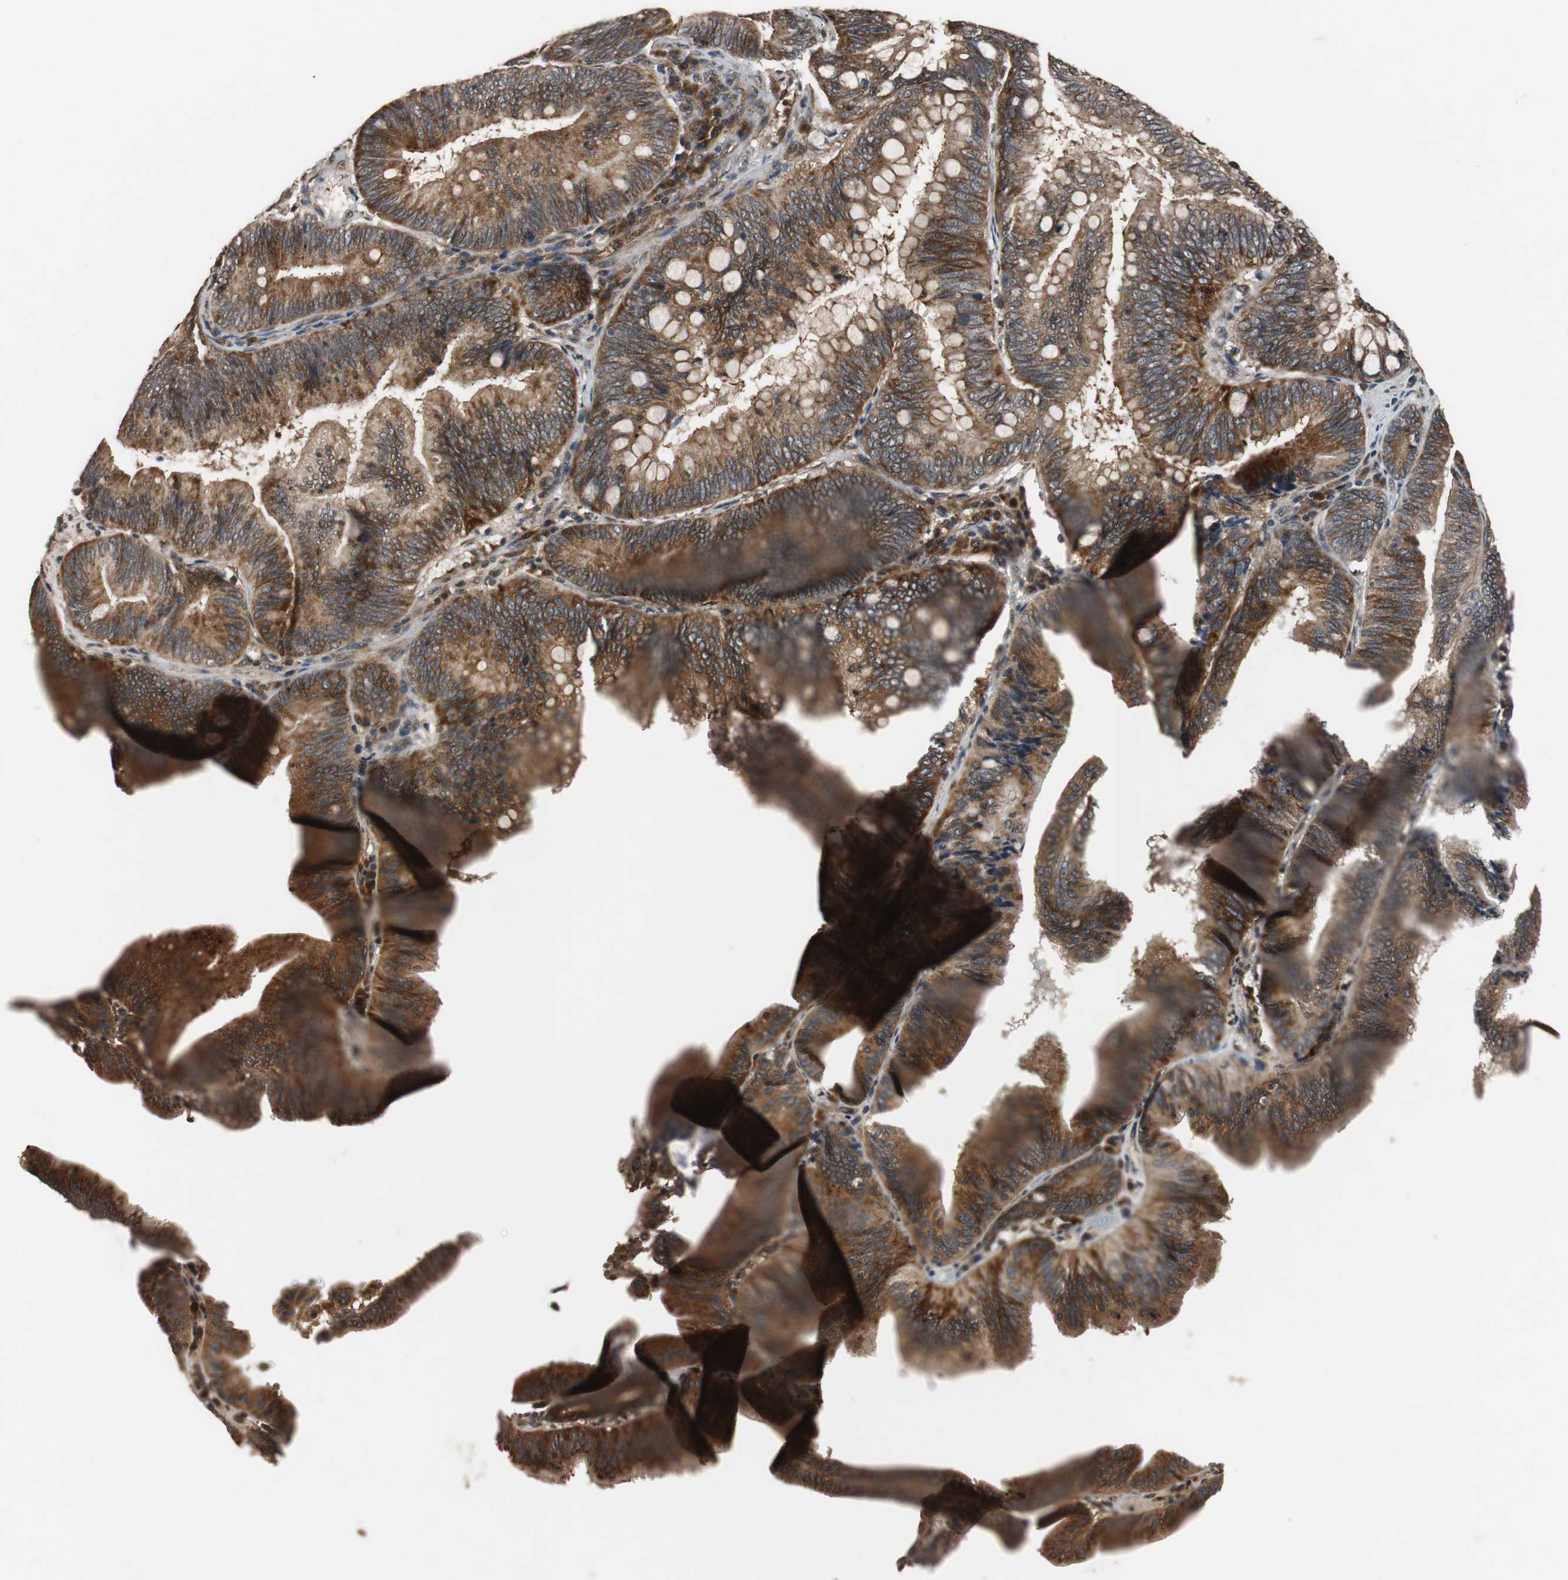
{"staining": {"intensity": "strong", "quantity": ">75%", "location": "cytoplasmic/membranous"}, "tissue": "pancreatic cancer", "cell_type": "Tumor cells", "image_type": "cancer", "snomed": [{"axis": "morphology", "description": "Adenocarcinoma, NOS"}, {"axis": "topography", "description": "Pancreas"}], "caption": "Immunohistochemistry (IHC) image of neoplastic tissue: human pancreatic adenocarcinoma stained using IHC reveals high levels of strong protein expression localized specifically in the cytoplasmic/membranous of tumor cells, appearing as a cytoplasmic/membranous brown color.", "gene": "USP31", "patient": {"sex": "male", "age": 82}}